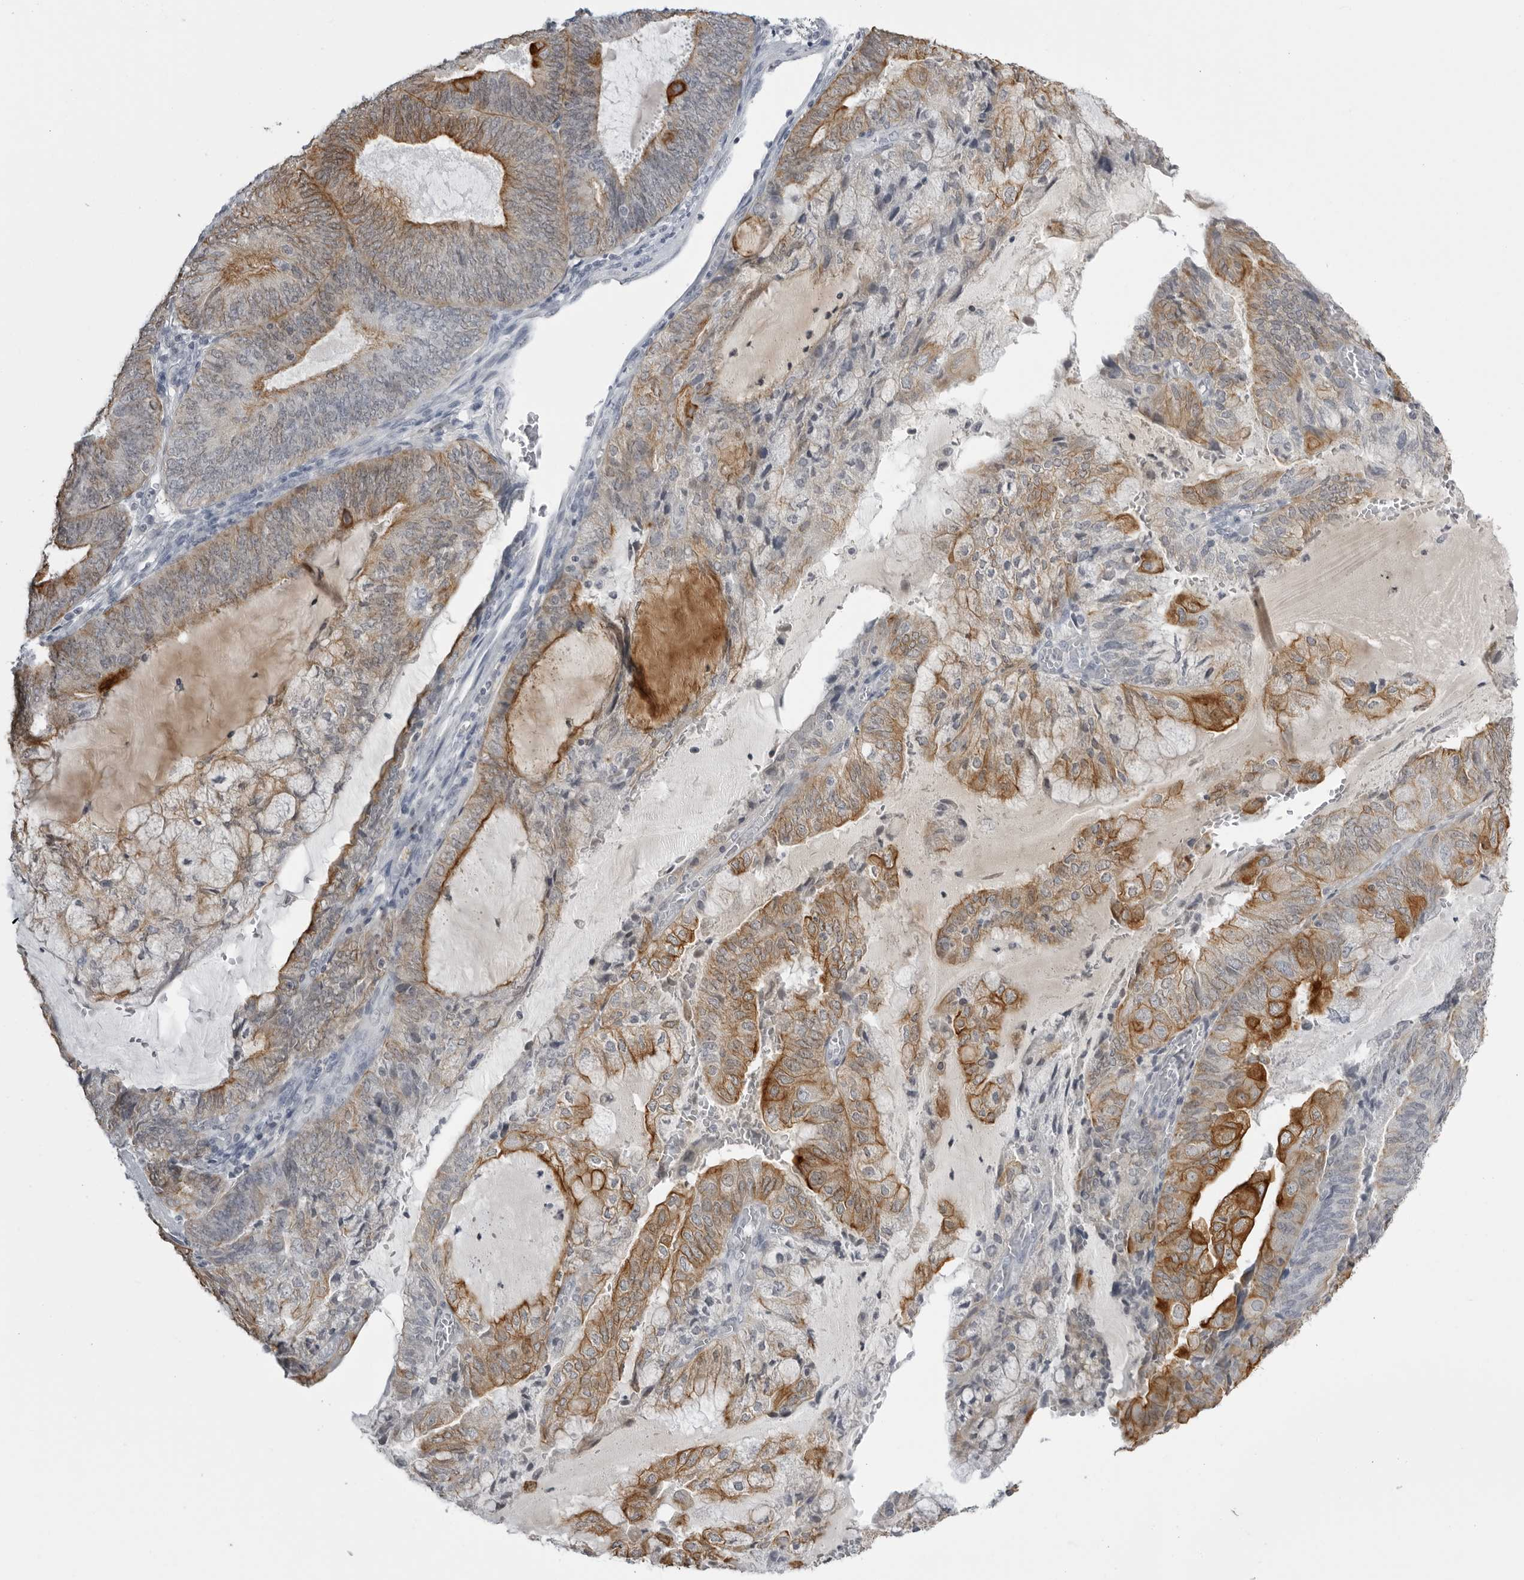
{"staining": {"intensity": "moderate", "quantity": "25%-75%", "location": "cytoplasmic/membranous"}, "tissue": "endometrial cancer", "cell_type": "Tumor cells", "image_type": "cancer", "snomed": [{"axis": "morphology", "description": "Adenocarcinoma, NOS"}, {"axis": "topography", "description": "Endometrium"}], "caption": "IHC micrograph of neoplastic tissue: endometrial adenocarcinoma stained using immunohistochemistry reveals medium levels of moderate protein expression localized specifically in the cytoplasmic/membranous of tumor cells, appearing as a cytoplasmic/membranous brown color.", "gene": "SERPINF2", "patient": {"sex": "female", "age": 81}}